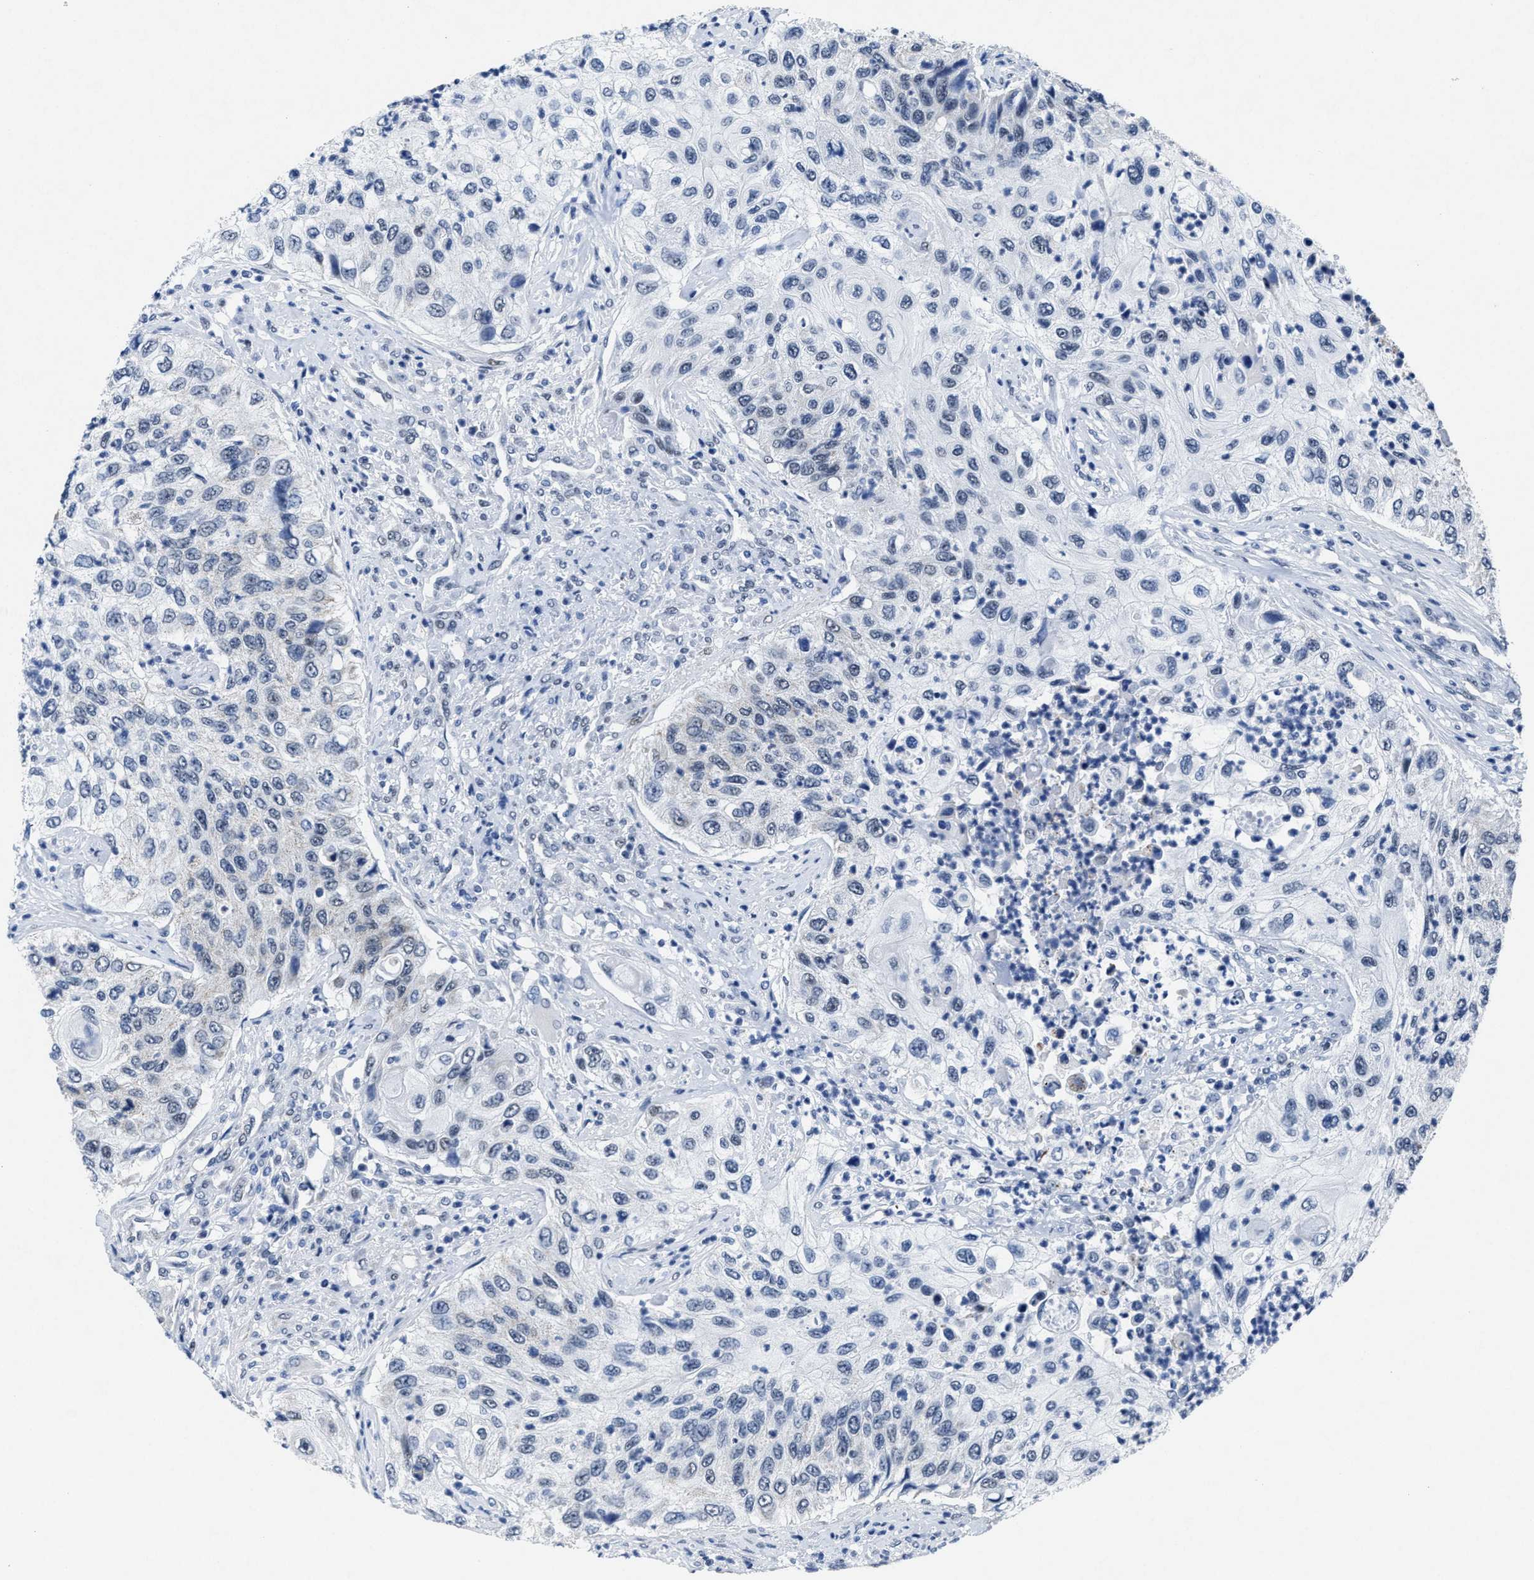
{"staining": {"intensity": "negative", "quantity": "none", "location": "none"}, "tissue": "urothelial cancer", "cell_type": "Tumor cells", "image_type": "cancer", "snomed": [{"axis": "morphology", "description": "Urothelial carcinoma, High grade"}, {"axis": "topography", "description": "Urinary bladder"}], "caption": "Tumor cells are negative for protein expression in human urothelial cancer.", "gene": "ID3", "patient": {"sex": "female", "age": 60}}